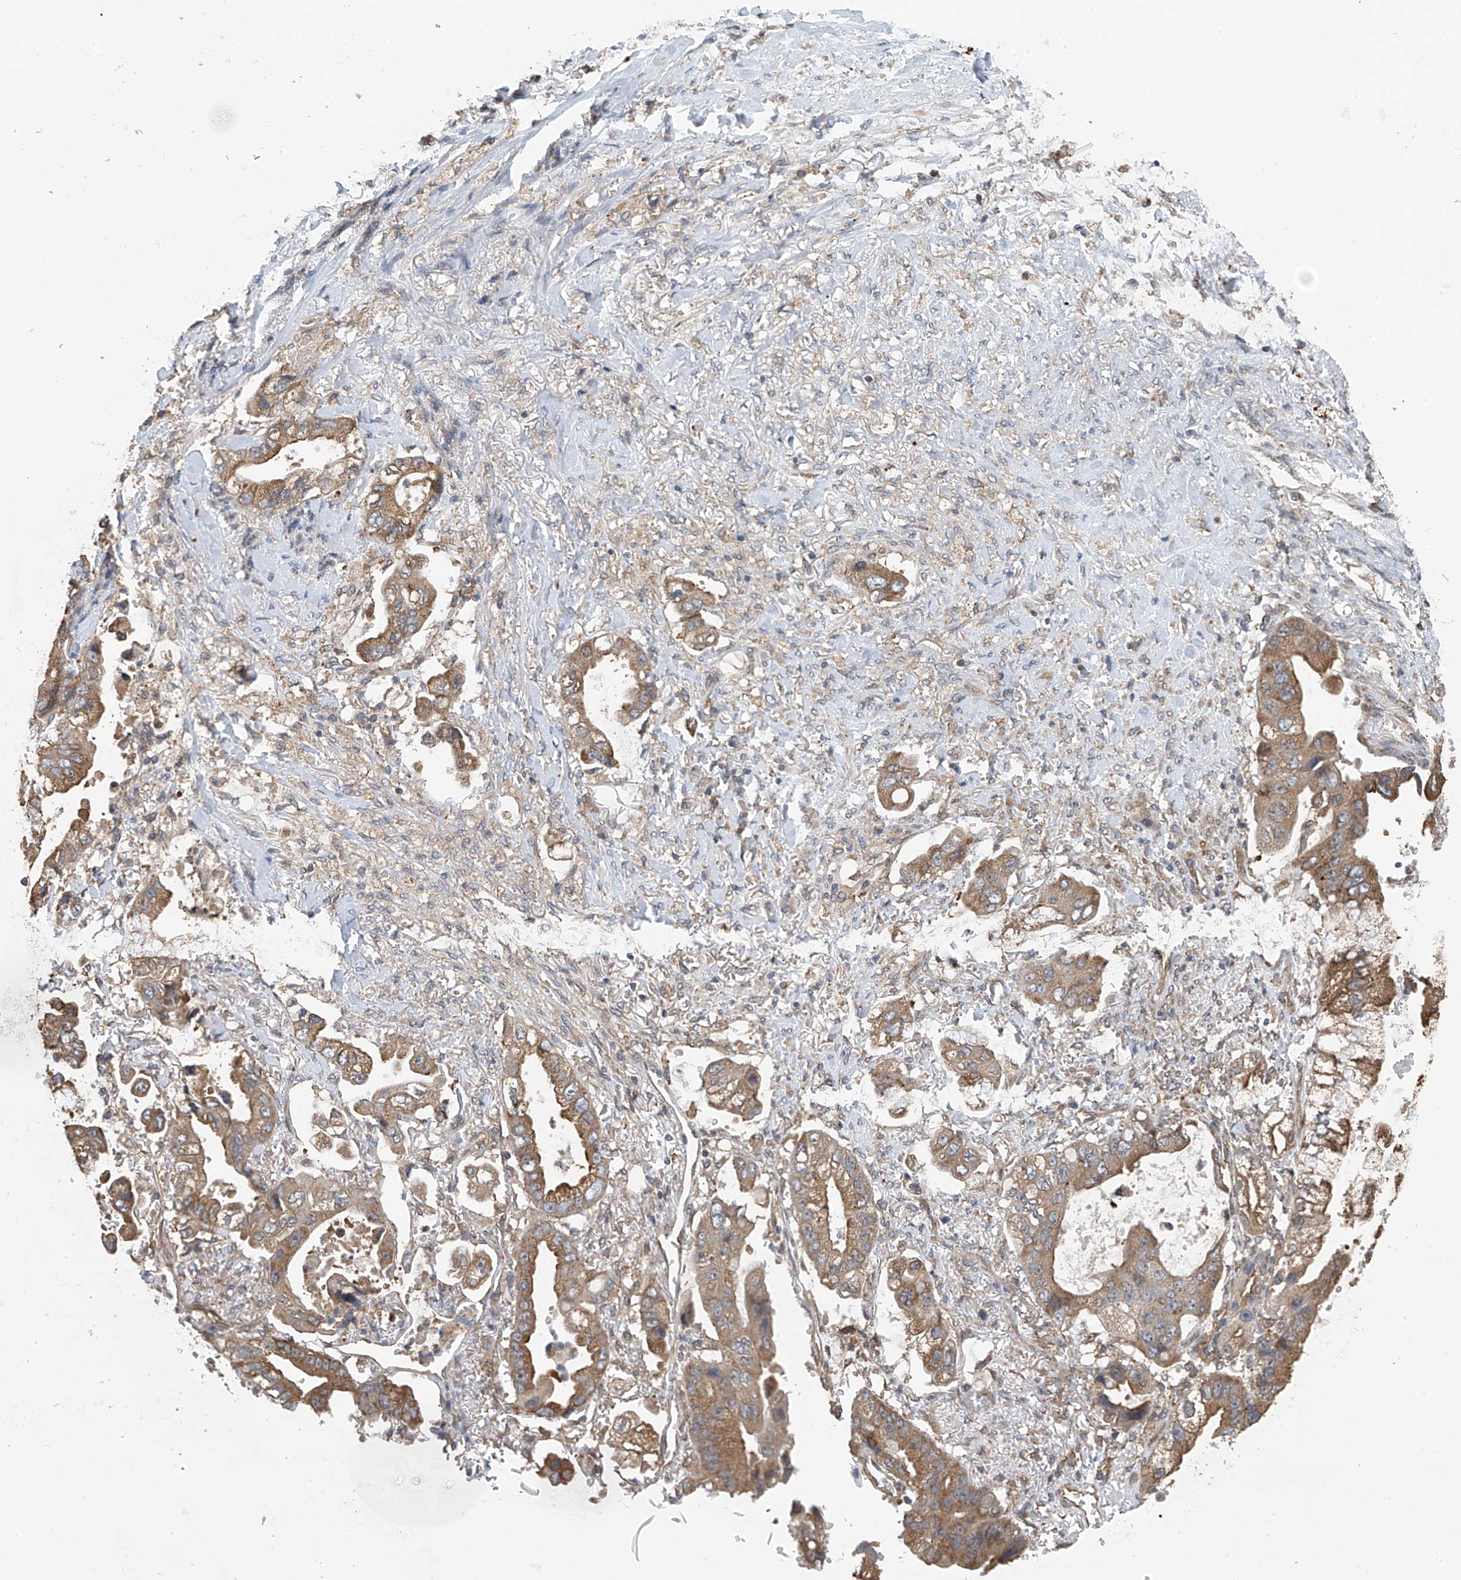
{"staining": {"intensity": "moderate", "quantity": ">75%", "location": "cytoplasmic/membranous"}, "tissue": "stomach cancer", "cell_type": "Tumor cells", "image_type": "cancer", "snomed": [{"axis": "morphology", "description": "Adenocarcinoma, NOS"}, {"axis": "topography", "description": "Stomach"}], "caption": "Protein expression analysis of stomach adenocarcinoma demonstrates moderate cytoplasmic/membranous positivity in about >75% of tumor cells.", "gene": "ZNF189", "patient": {"sex": "male", "age": 62}}